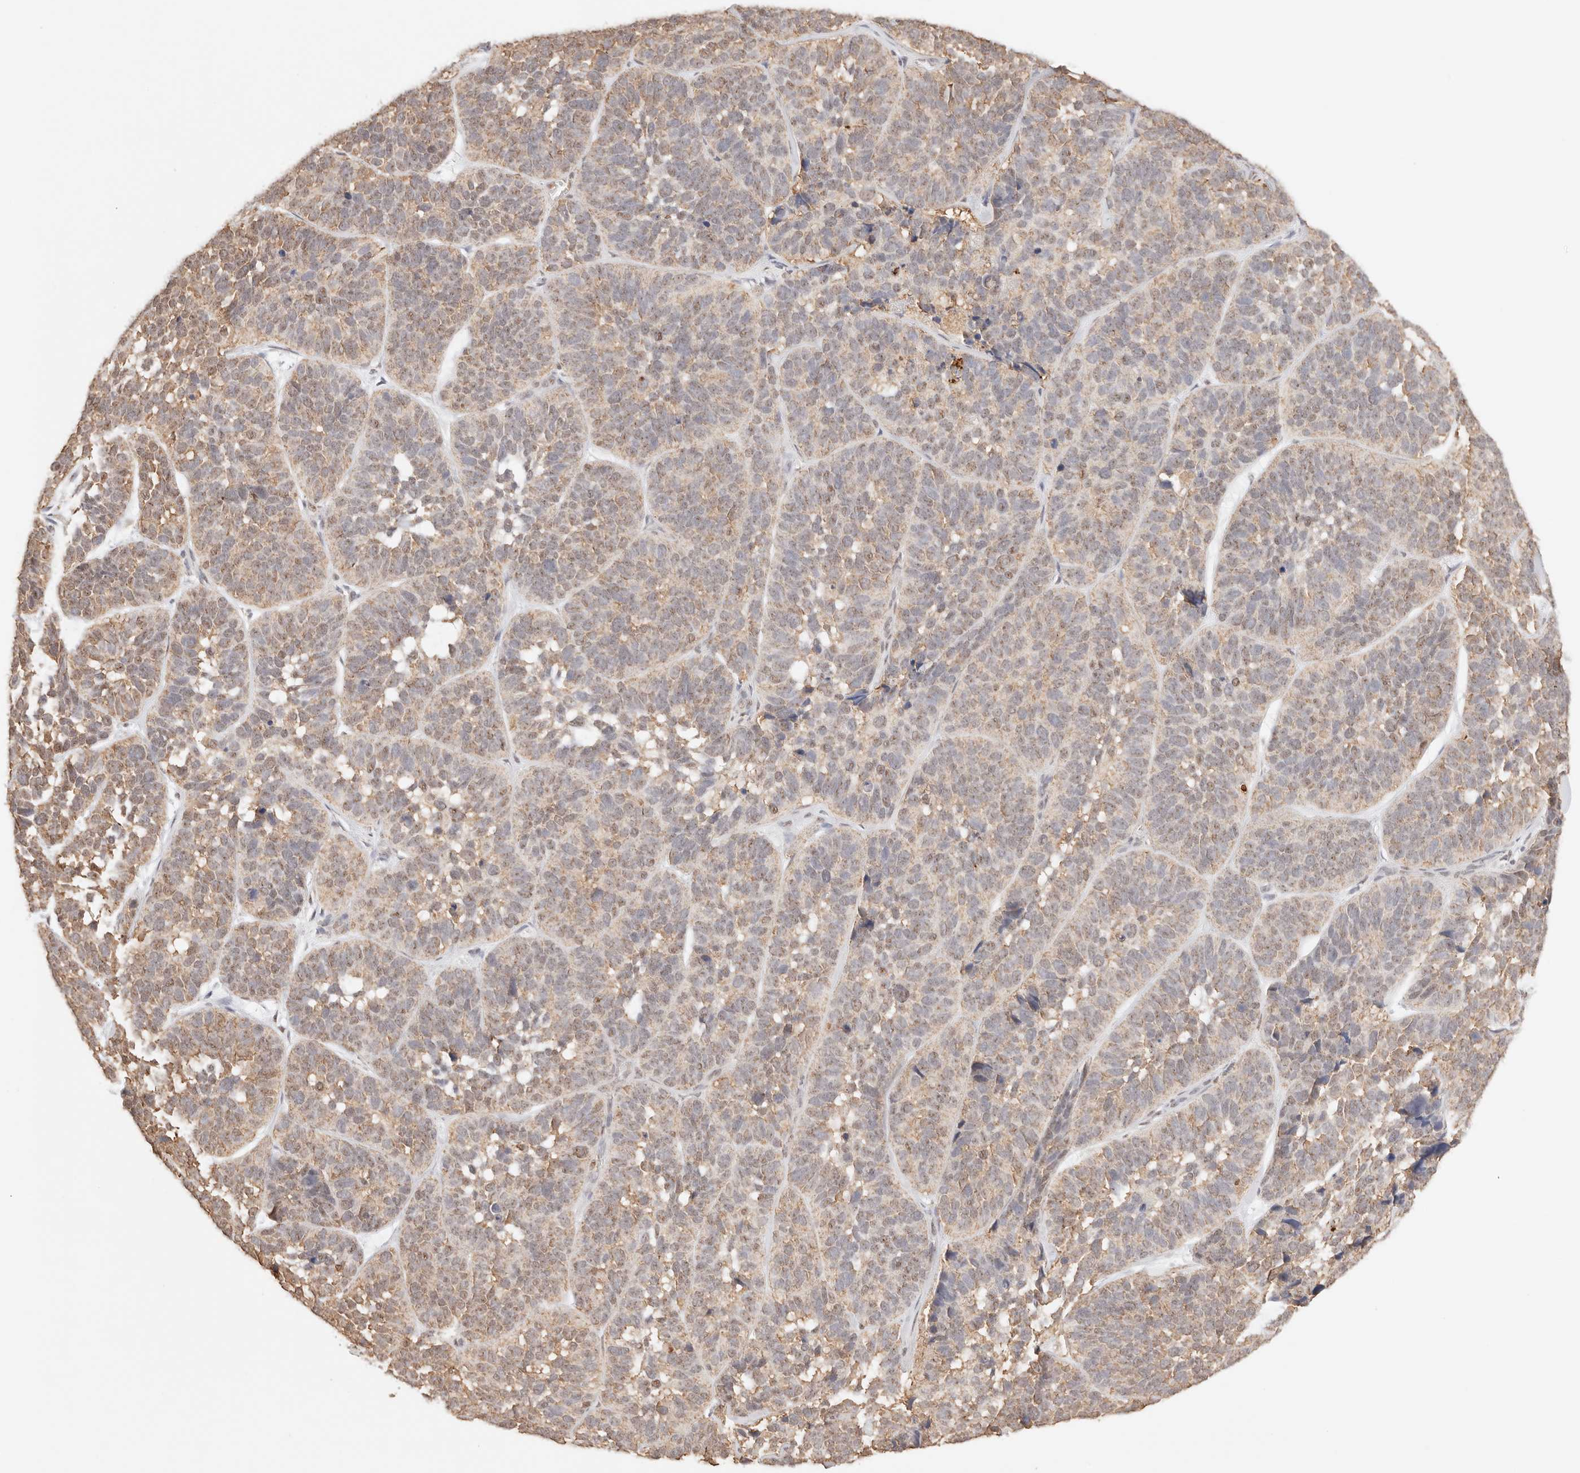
{"staining": {"intensity": "weak", "quantity": "25%-75%", "location": "cytoplasmic/membranous,nuclear"}, "tissue": "skin cancer", "cell_type": "Tumor cells", "image_type": "cancer", "snomed": [{"axis": "morphology", "description": "Basal cell carcinoma"}, {"axis": "topography", "description": "Skin"}], "caption": "DAB immunohistochemical staining of human skin cancer exhibits weak cytoplasmic/membranous and nuclear protein staining in approximately 25%-75% of tumor cells.", "gene": "IL1R2", "patient": {"sex": "male", "age": 62}}